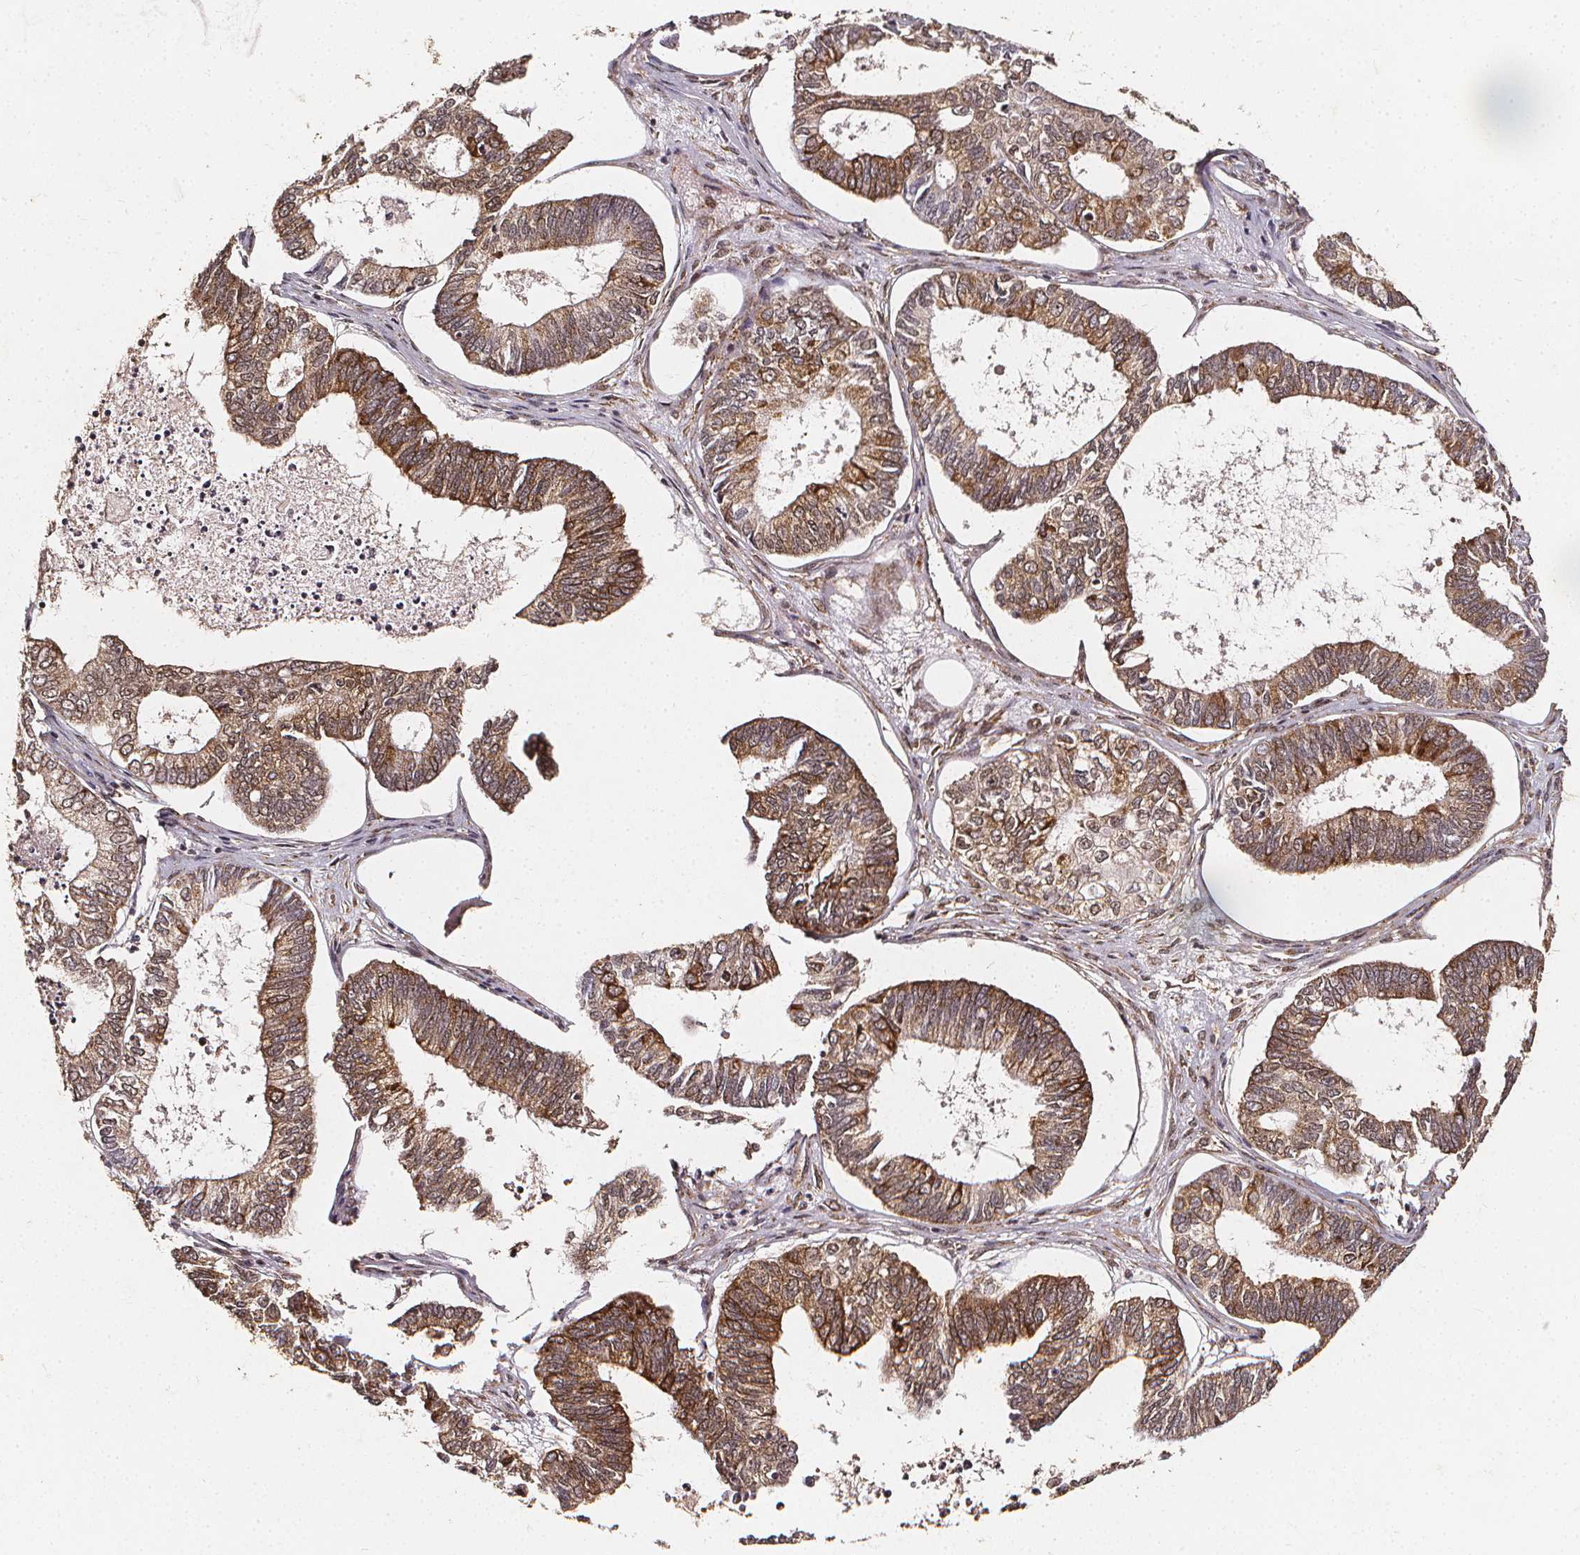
{"staining": {"intensity": "moderate", "quantity": ">75%", "location": "cytoplasmic/membranous,nuclear"}, "tissue": "ovarian cancer", "cell_type": "Tumor cells", "image_type": "cancer", "snomed": [{"axis": "morphology", "description": "Carcinoma, endometroid"}, {"axis": "topography", "description": "Ovary"}], "caption": "IHC photomicrograph of neoplastic tissue: human ovarian cancer (endometroid carcinoma) stained using immunohistochemistry (IHC) displays medium levels of moderate protein expression localized specifically in the cytoplasmic/membranous and nuclear of tumor cells, appearing as a cytoplasmic/membranous and nuclear brown color.", "gene": "SMN1", "patient": {"sex": "female", "age": 64}}